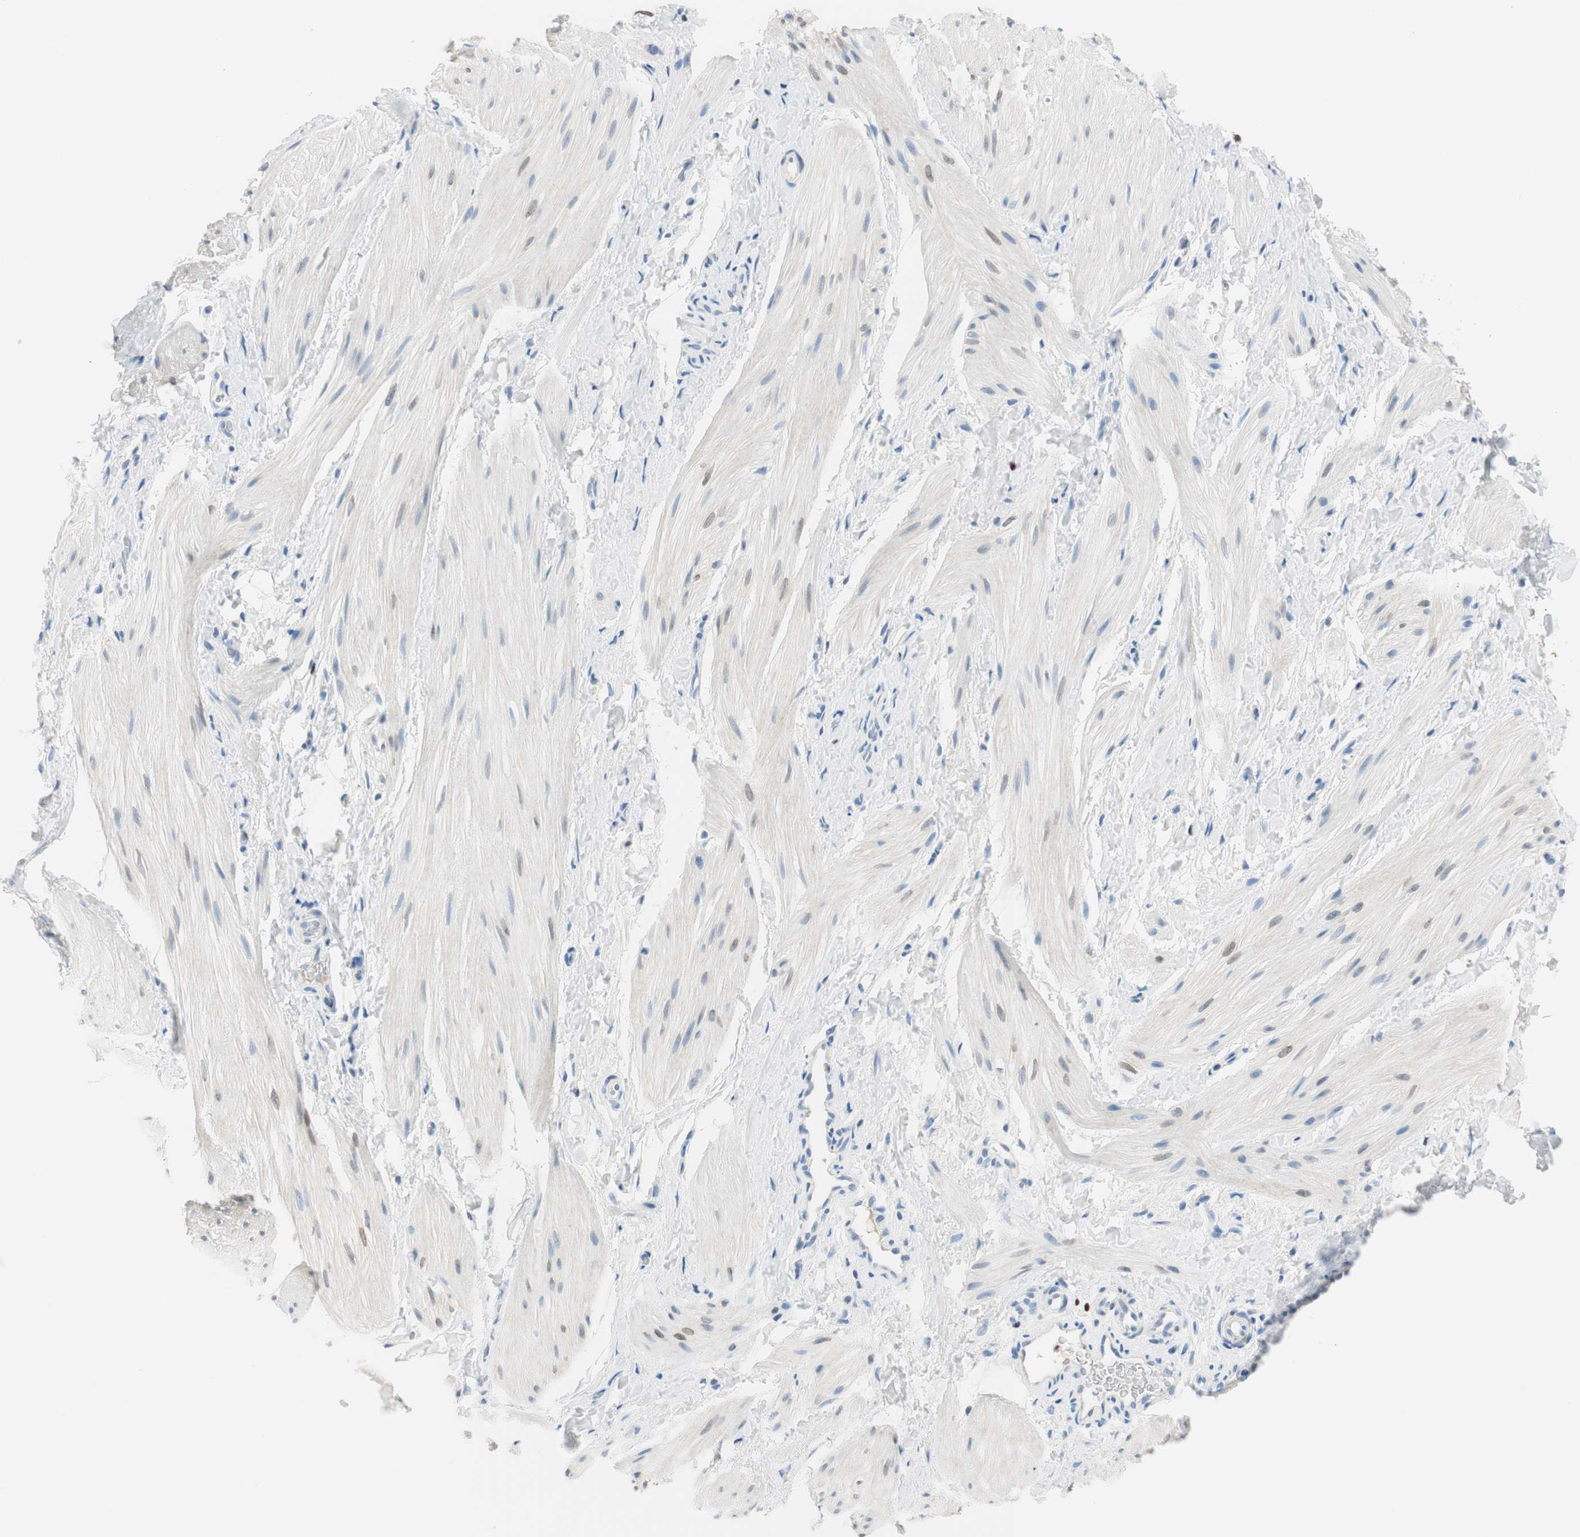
{"staining": {"intensity": "negative", "quantity": "none", "location": "none"}, "tissue": "smooth muscle", "cell_type": "Smooth muscle cells", "image_type": "normal", "snomed": [{"axis": "morphology", "description": "Normal tissue, NOS"}, {"axis": "topography", "description": "Smooth muscle"}], "caption": "IHC micrograph of unremarkable human smooth muscle stained for a protein (brown), which shows no positivity in smooth muscle cells. Brightfield microscopy of immunohistochemistry (IHC) stained with DAB (brown) and hematoxylin (blue), captured at high magnification.", "gene": "EZH2", "patient": {"sex": "male", "age": 16}}